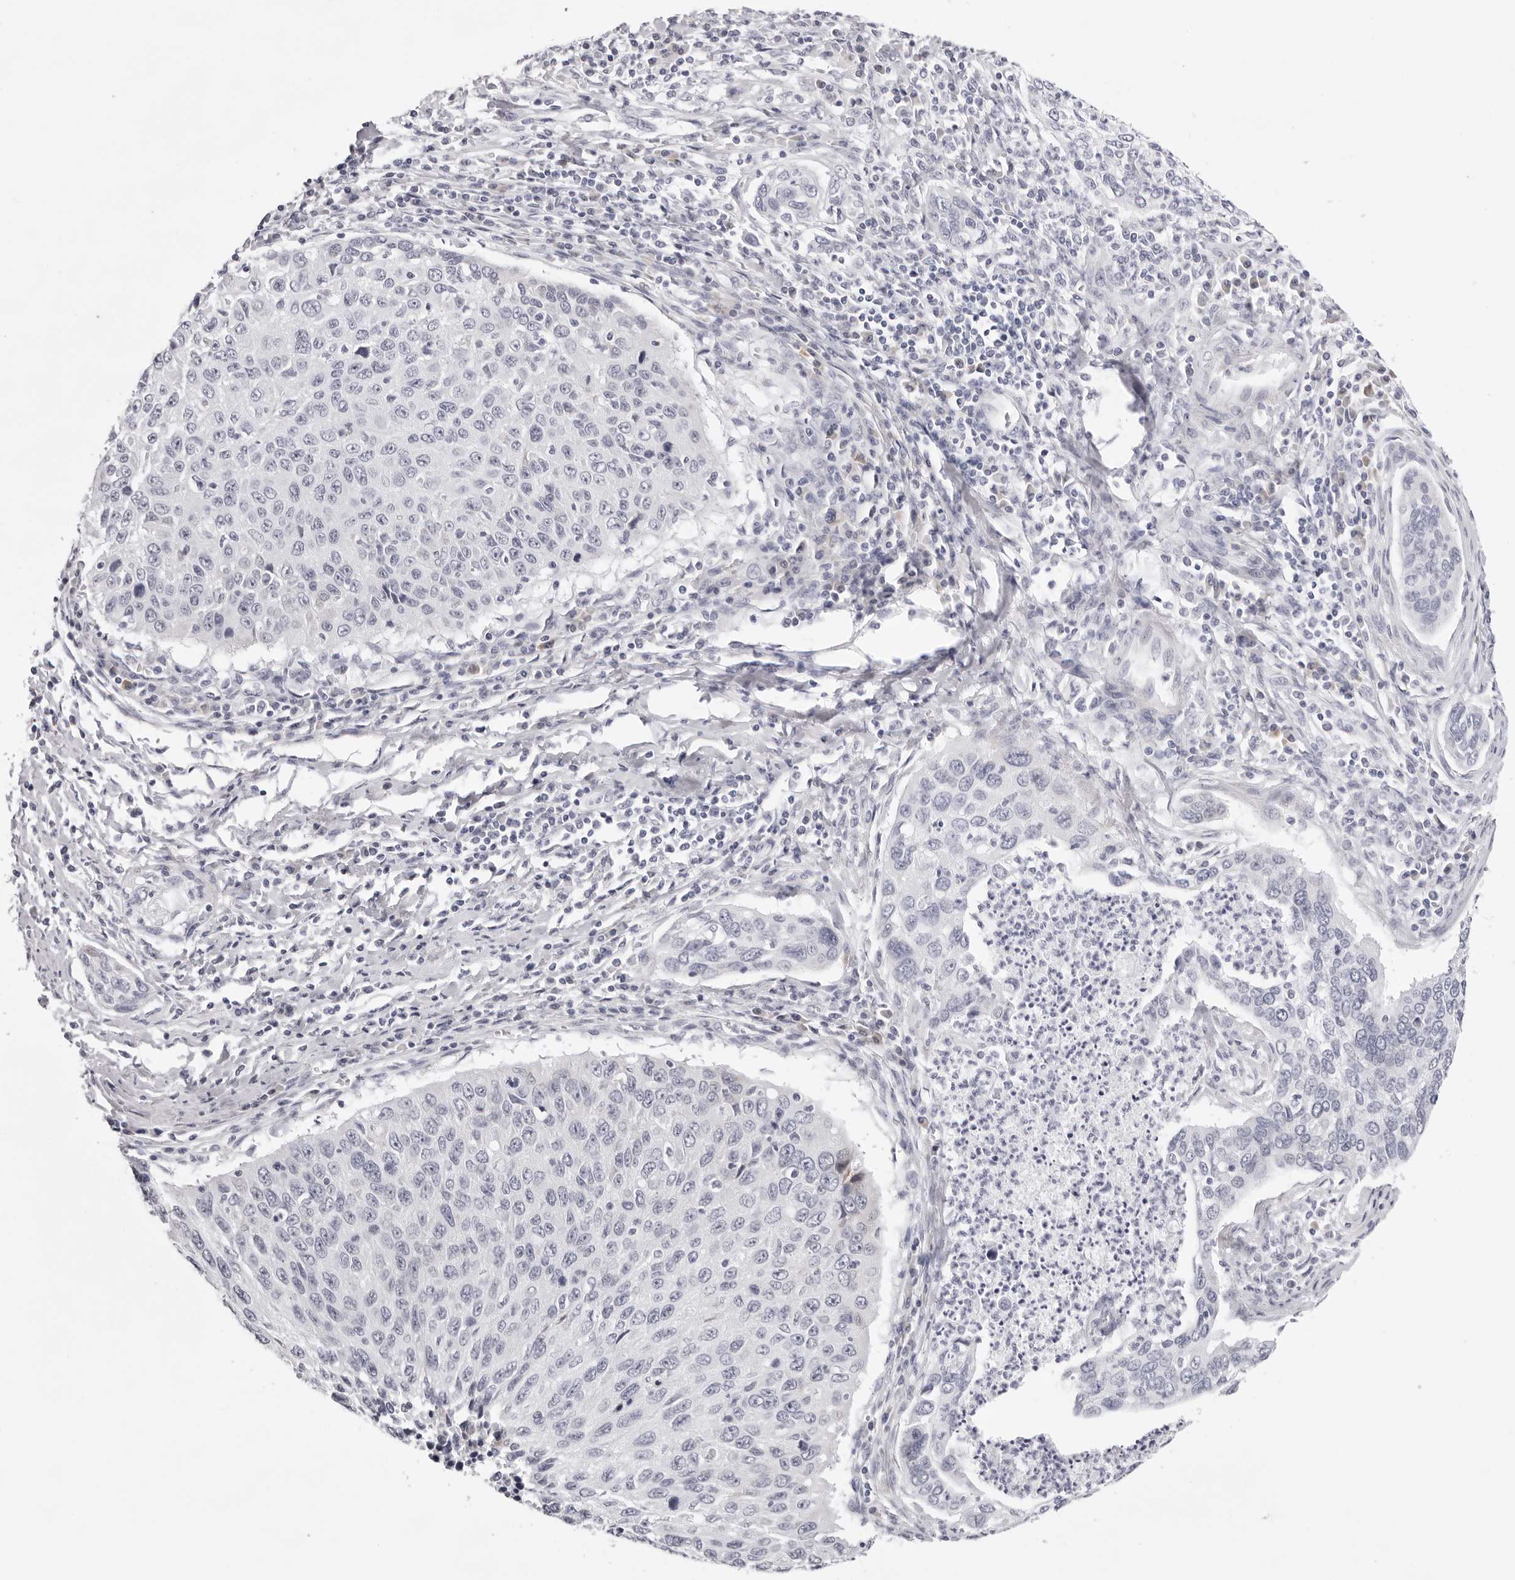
{"staining": {"intensity": "negative", "quantity": "none", "location": "none"}, "tissue": "cervical cancer", "cell_type": "Tumor cells", "image_type": "cancer", "snomed": [{"axis": "morphology", "description": "Squamous cell carcinoma, NOS"}, {"axis": "topography", "description": "Cervix"}], "caption": "DAB (3,3'-diaminobenzidine) immunohistochemical staining of cervical cancer exhibits no significant positivity in tumor cells.", "gene": "SMIM2", "patient": {"sex": "female", "age": 53}}